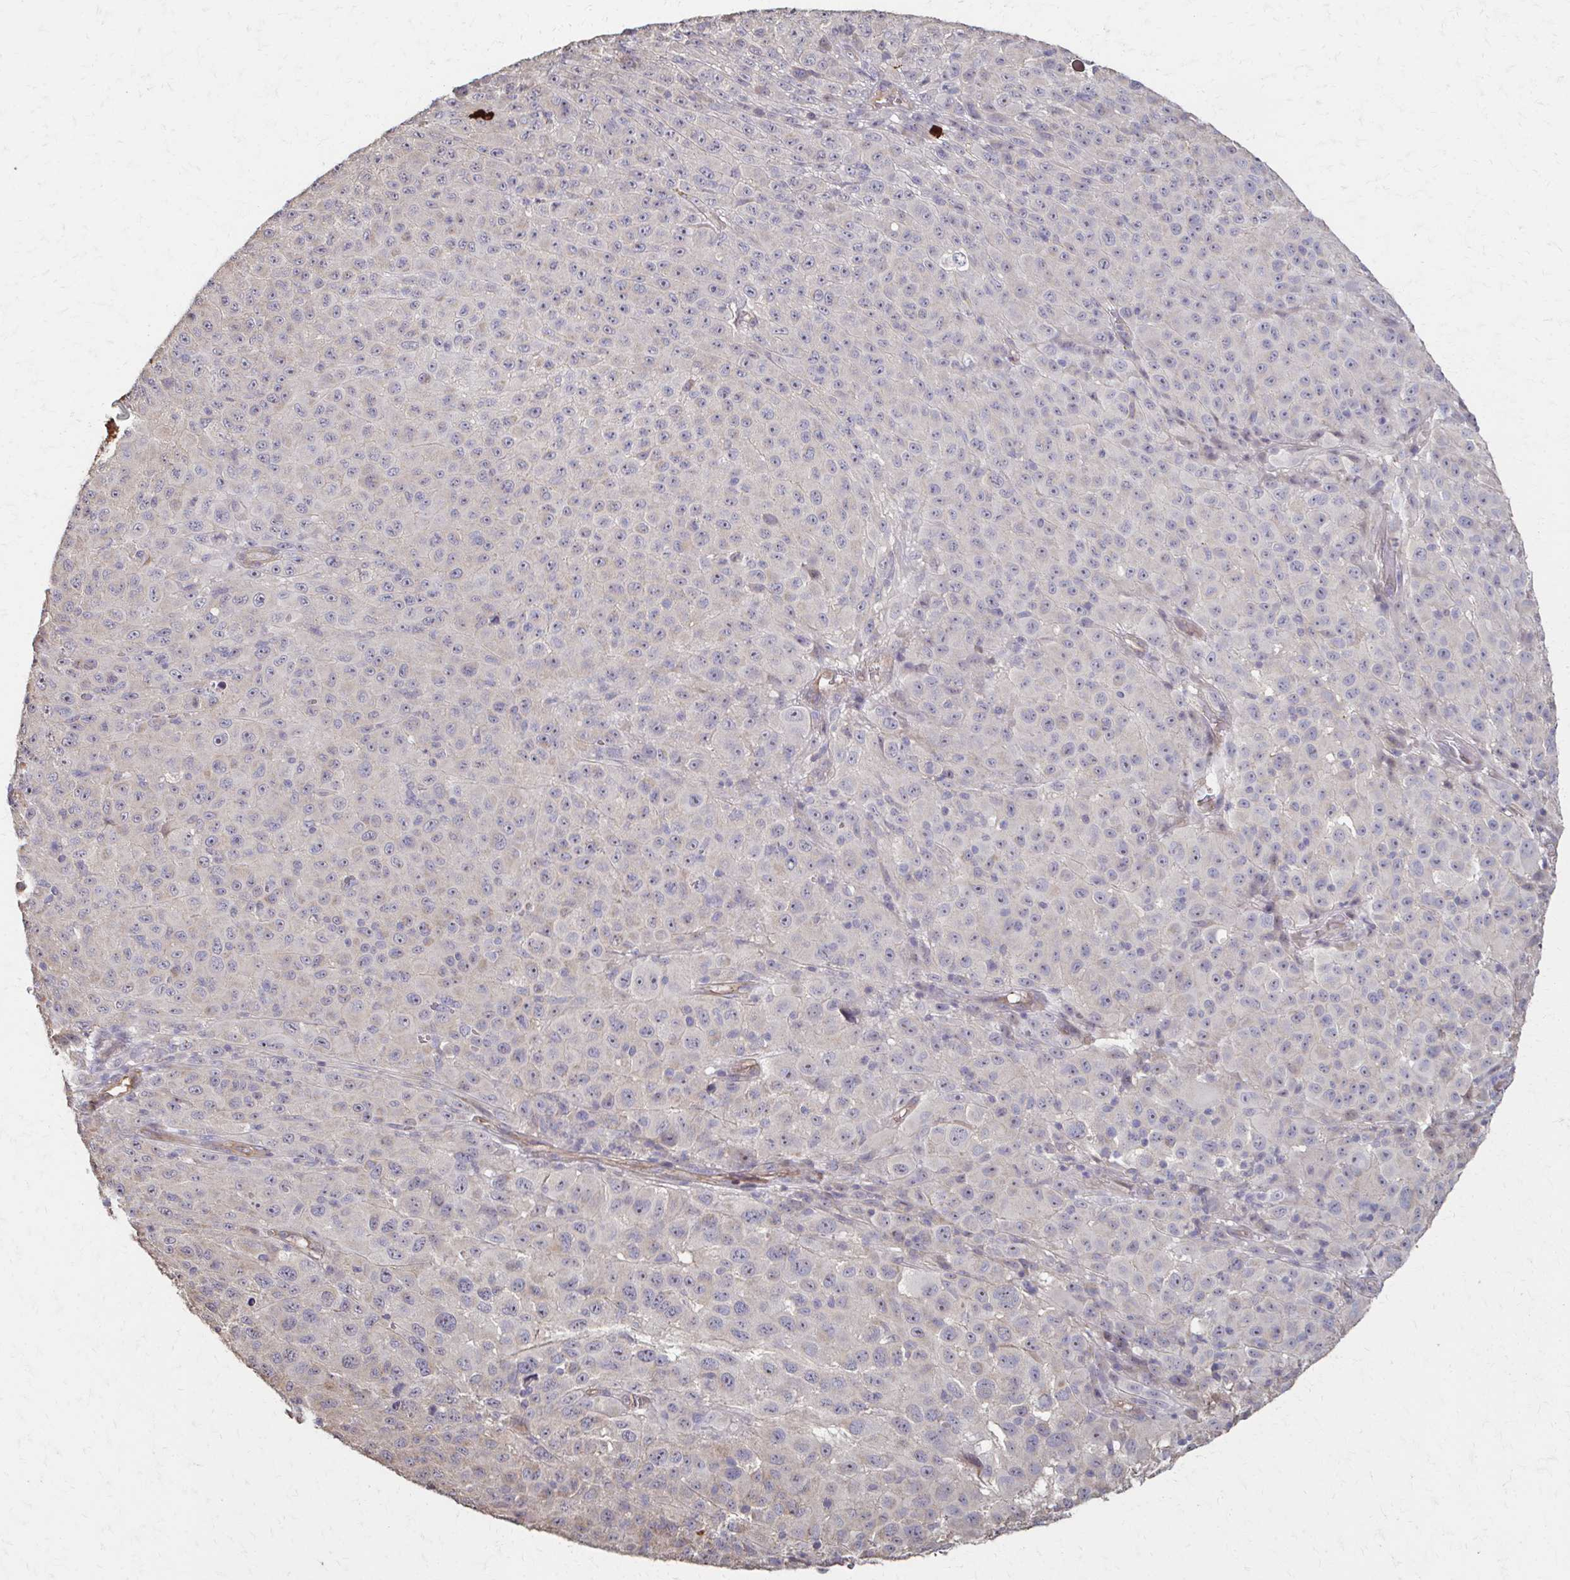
{"staining": {"intensity": "negative", "quantity": "none", "location": "none"}, "tissue": "melanoma", "cell_type": "Tumor cells", "image_type": "cancer", "snomed": [{"axis": "morphology", "description": "Malignant melanoma, NOS"}, {"axis": "topography", "description": "Skin"}], "caption": "This is an immunohistochemistry (IHC) histopathology image of melanoma. There is no positivity in tumor cells.", "gene": "IL18BP", "patient": {"sex": "male", "age": 73}}